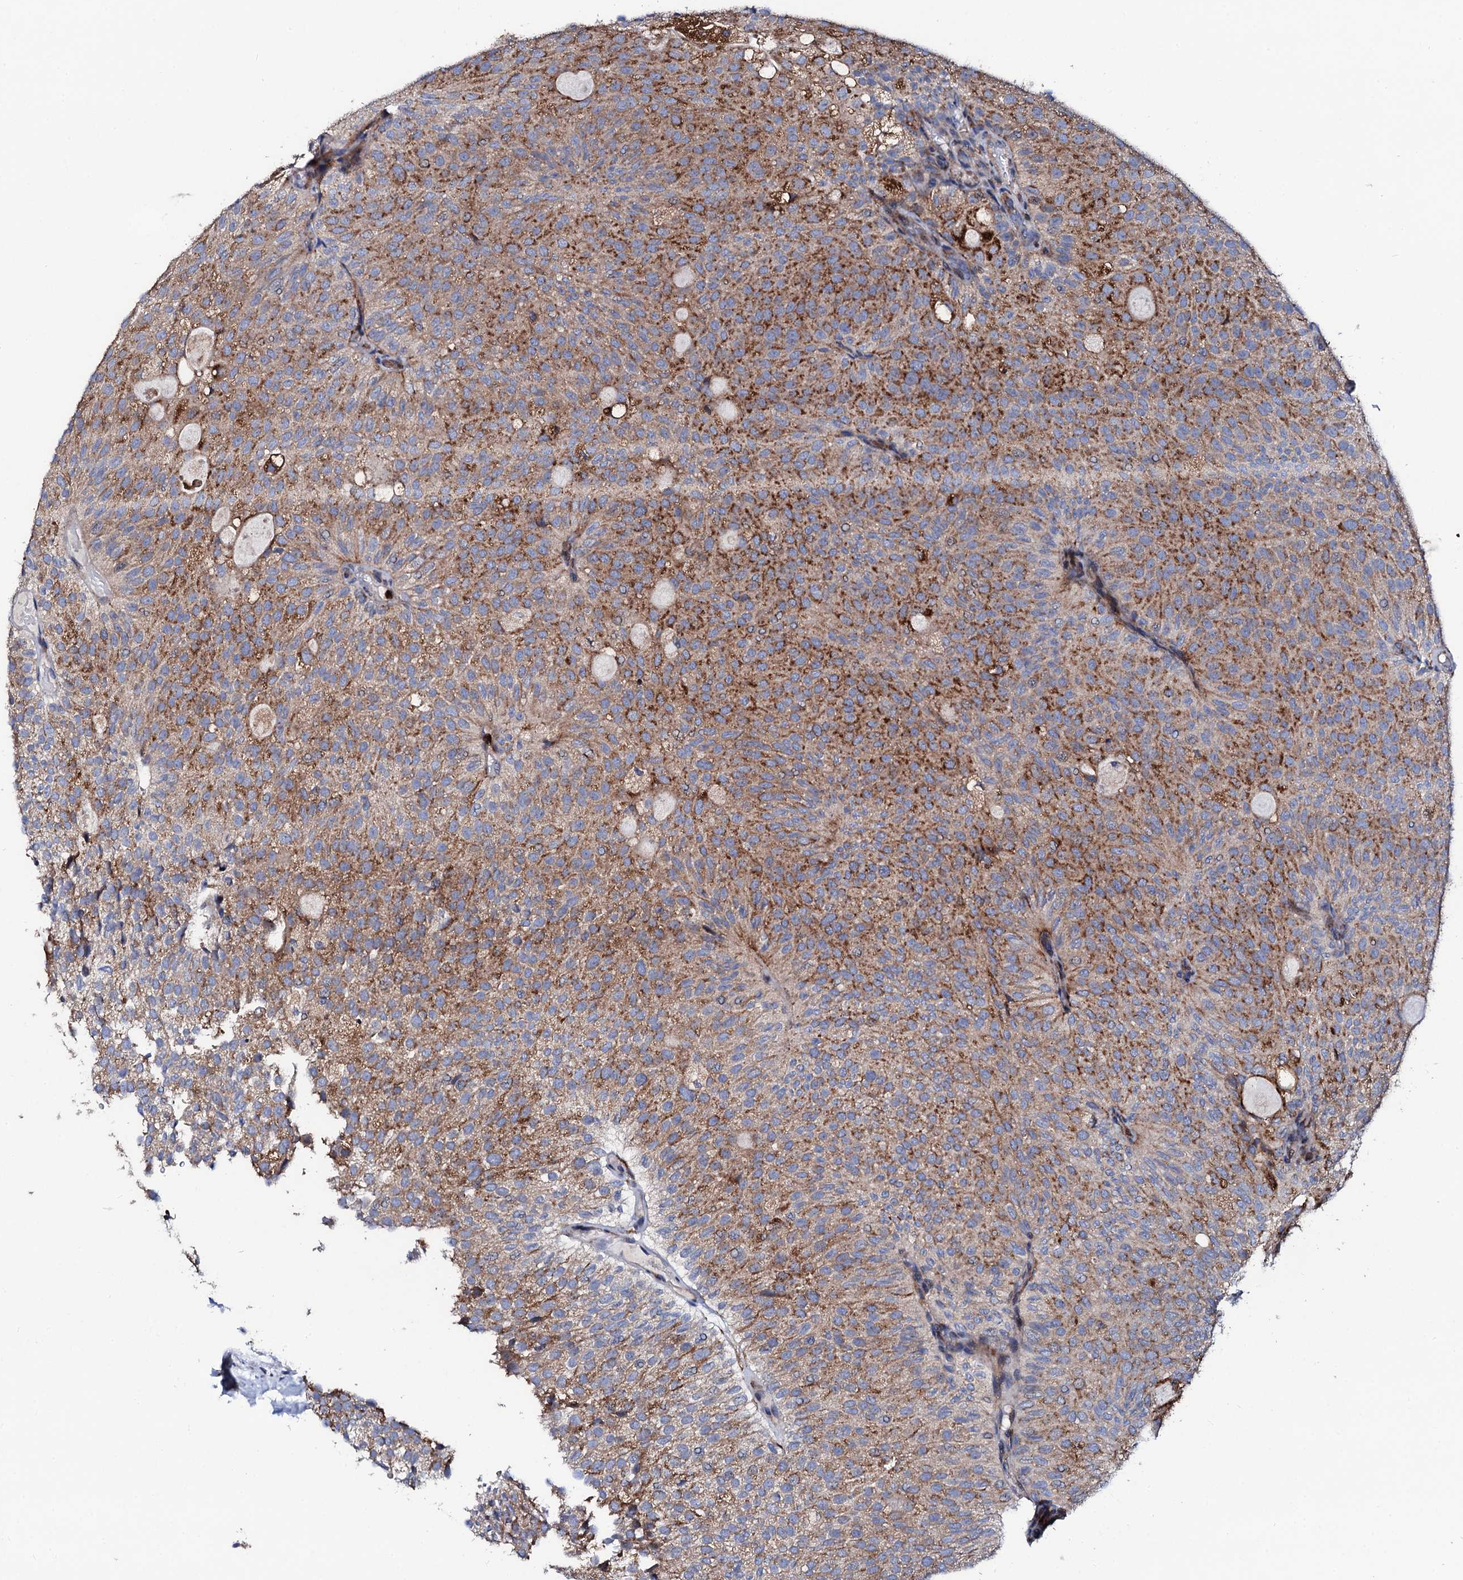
{"staining": {"intensity": "moderate", "quantity": ">75%", "location": "cytoplasmic/membranous"}, "tissue": "urothelial cancer", "cell_type": "Tumor cells", "image_type": "cancer", "snomed": [{"axis": "morphology", "description": "Urothelial carcinoma, Low grade"}, {"axis": "topography", "description": "Urinary bladder"}], "caption": "A high-resolution histopathology image shows immunohistochemistry (IHC) staining of urothelial cancer, which reveals moderate cytoplasmic/membranous expression in about >75% of tumor cells.", "gene": "TCIRG1", "patient": {"sex": "male", "age": 78}}